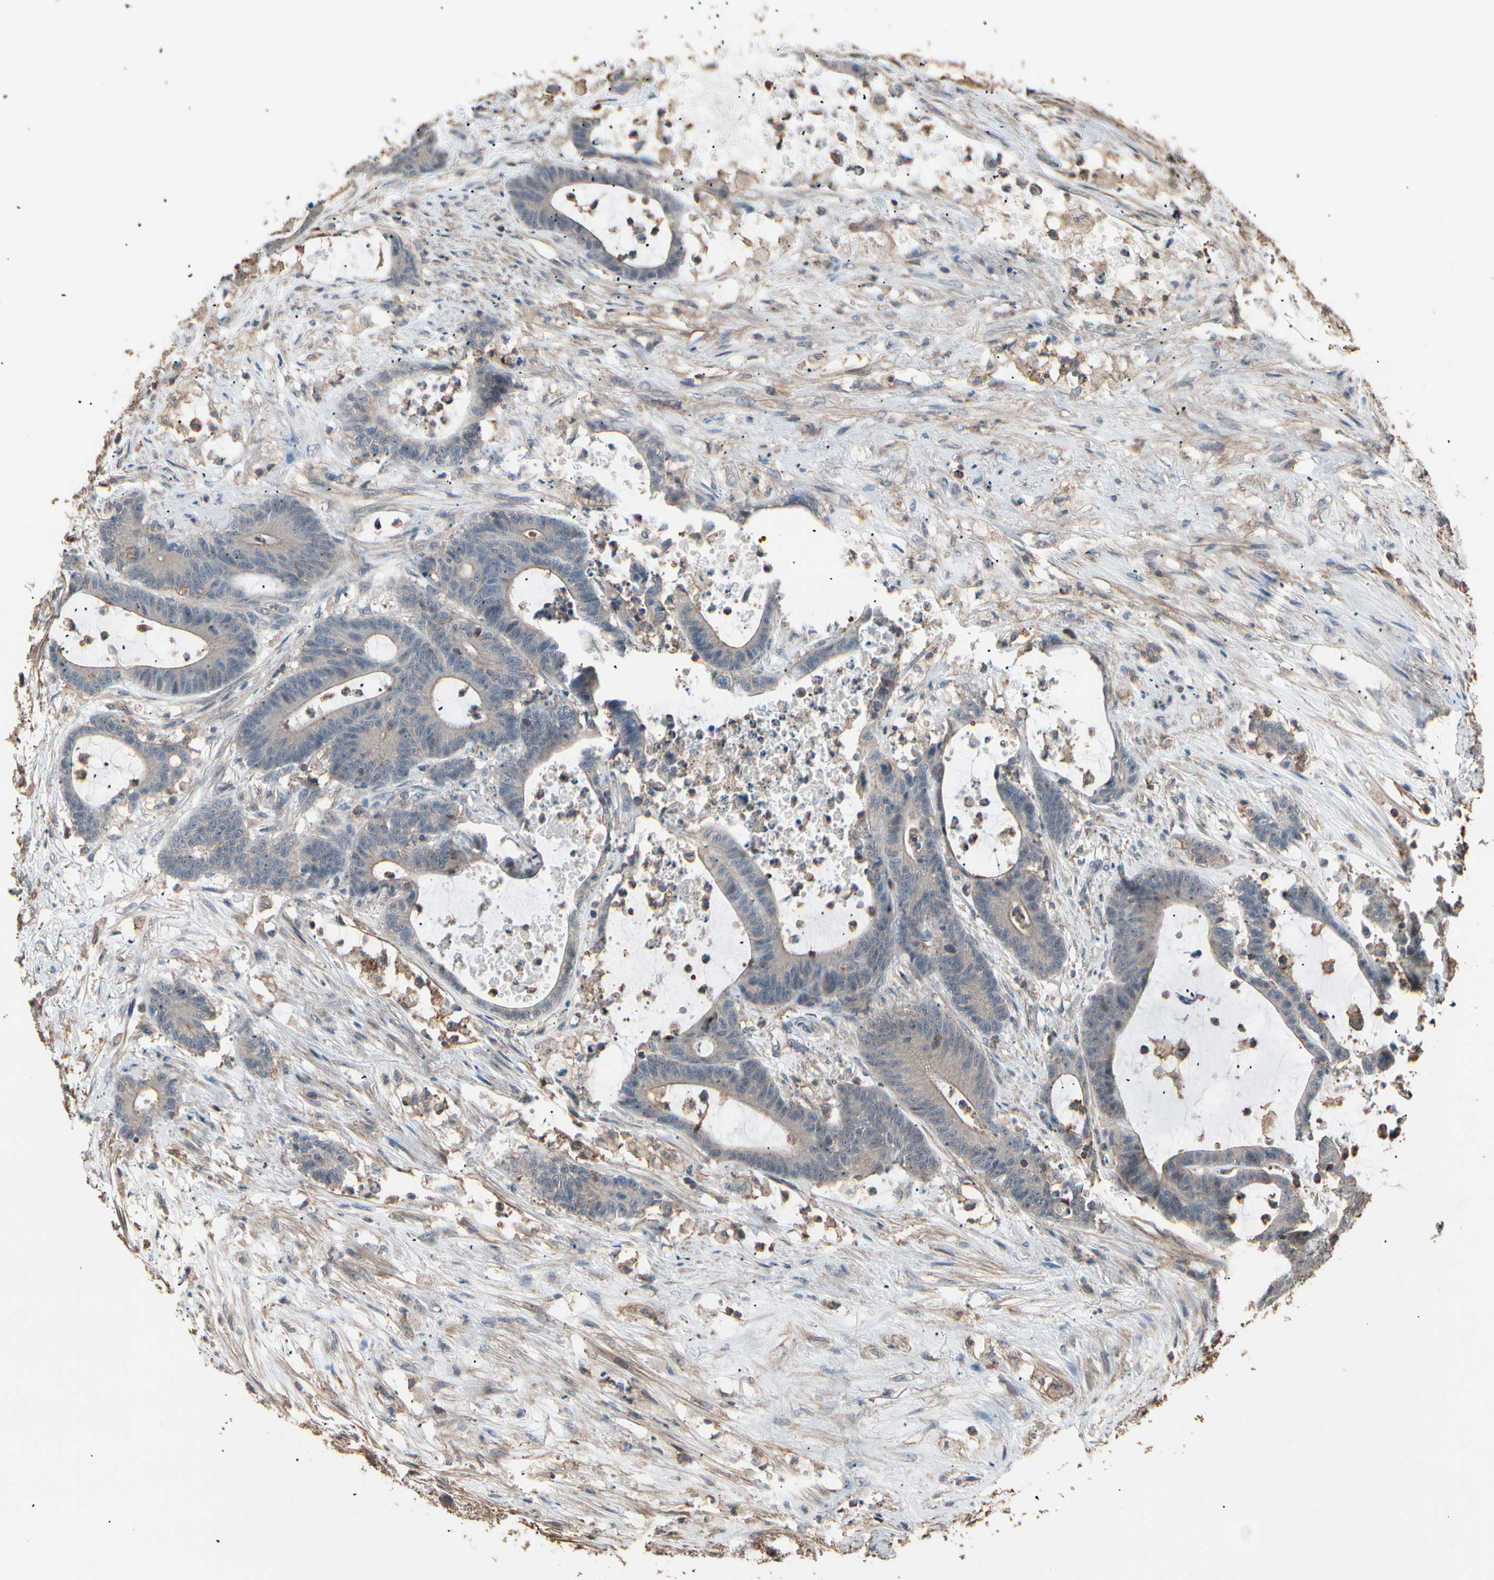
{"staining": {"intensity": "weak", "quantity": ">75%", "location": "cytoplasmic/membranous"}, "tissue": "colorectal cancer", "cell_type": "Tumor cells", "image_type": "cancer", "snomed": [{"axis": "morphology", "description": "Adenocarcinoma, NOS"}, {"axis": "topography", "description": "Colon"}], "caption": "Immunohistochemical staining of human adenocarcinoma (colorectal) displays low levels of weak cytoplasmic/membranous protein positivity in approximately >75% of tumor cells.", "gene": "MAPK13", "patient": {"sex": "female", "age": 84}}